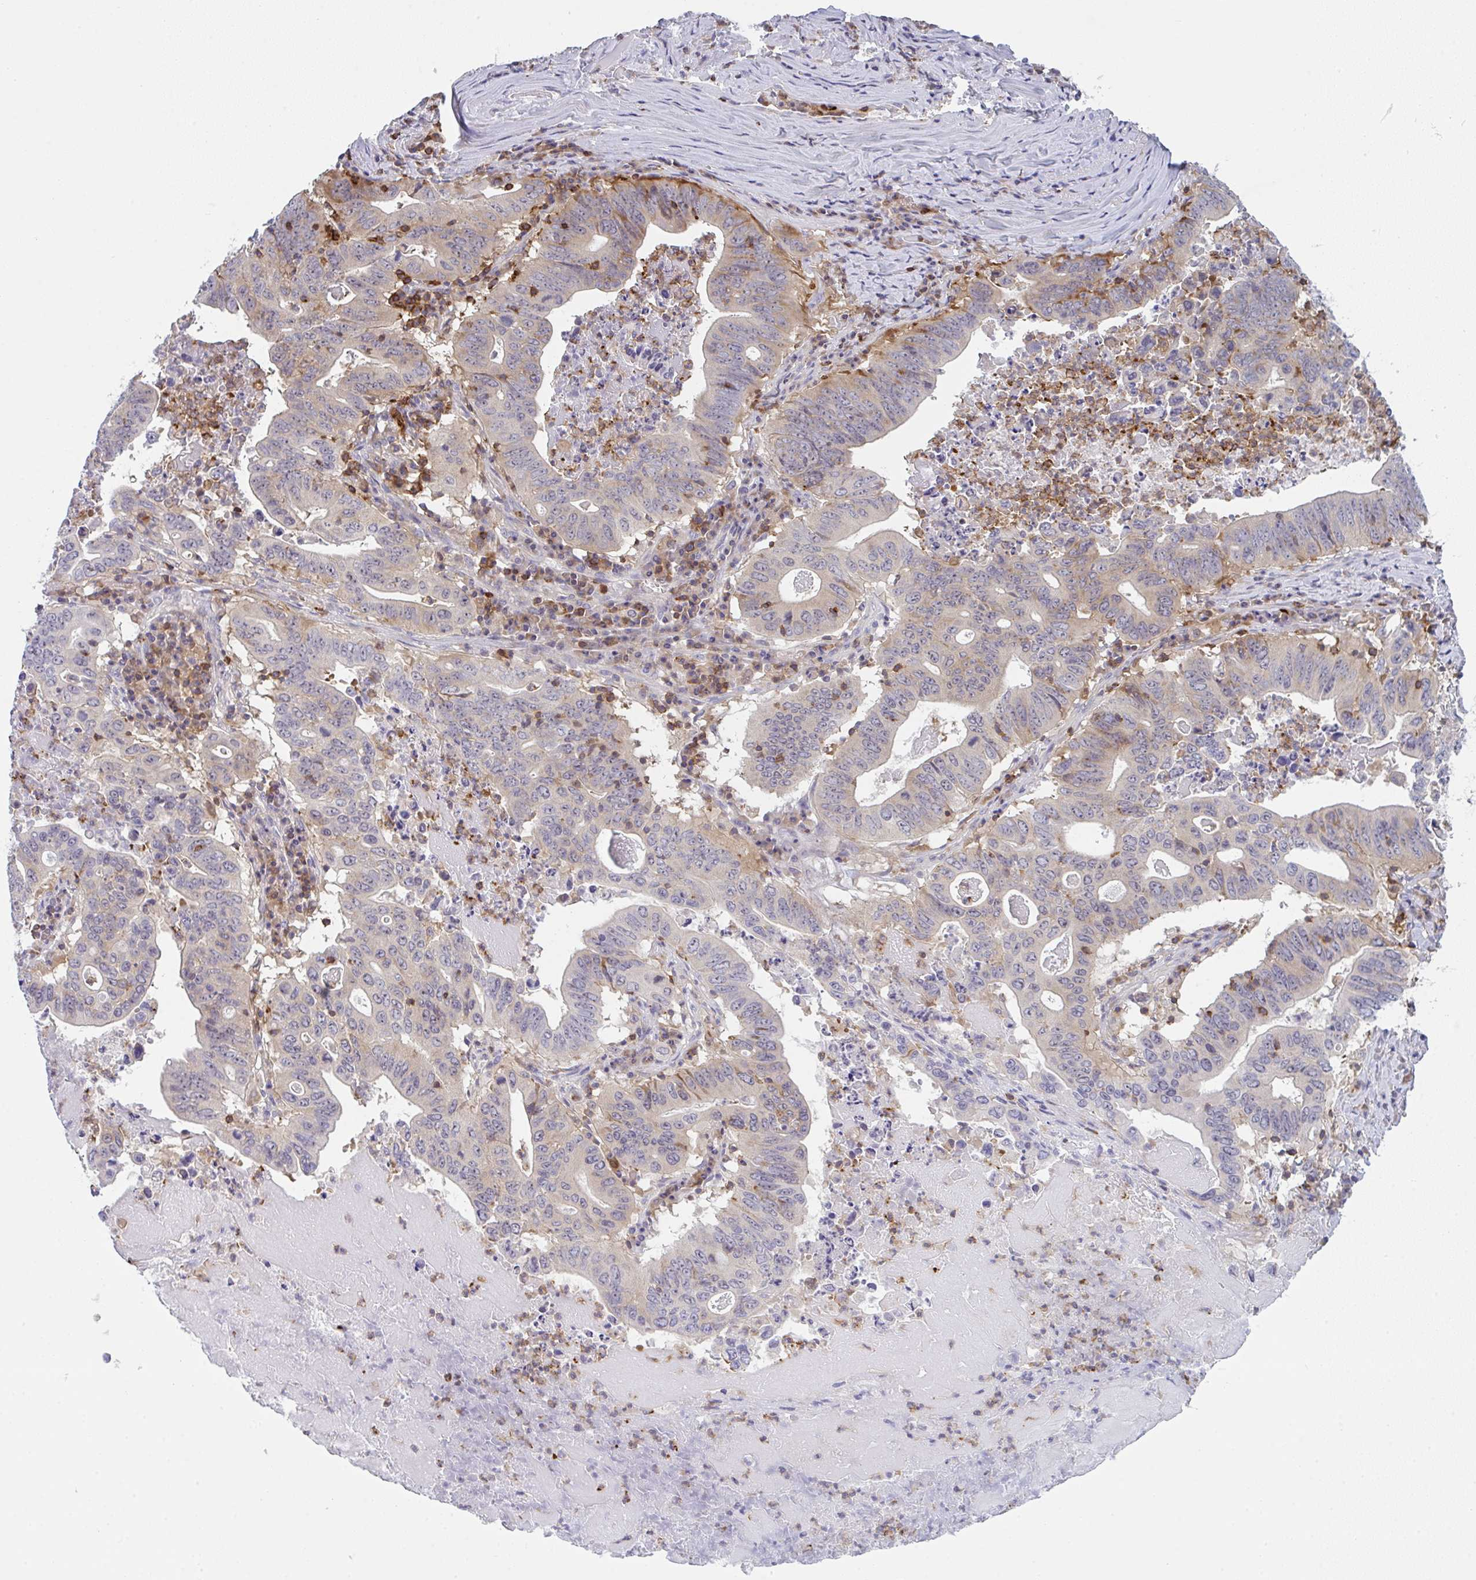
{"staining": {"intensity": "weak", "quantity": "<25%", "location": "cytoplasmic/membranous"}, "tissue": "lung cancer", "cell_type": "Tumor cells", "image_type": "cancer", "snomed": [{"axis": "morphology", "description": "Adenocarcinoma, NOS"}, {"axis": "topography", "description": "Lung"}], "caption": "Image shows no significant protein positivity in tumor cells of lung cancer. (Stains: DAB immunohistochemistry with hematoxylin counter stain, Microscopy: brightfield microscopy at high magnification).", "gene": "CD80", "patient": {"sex": "female", "age": 60}}